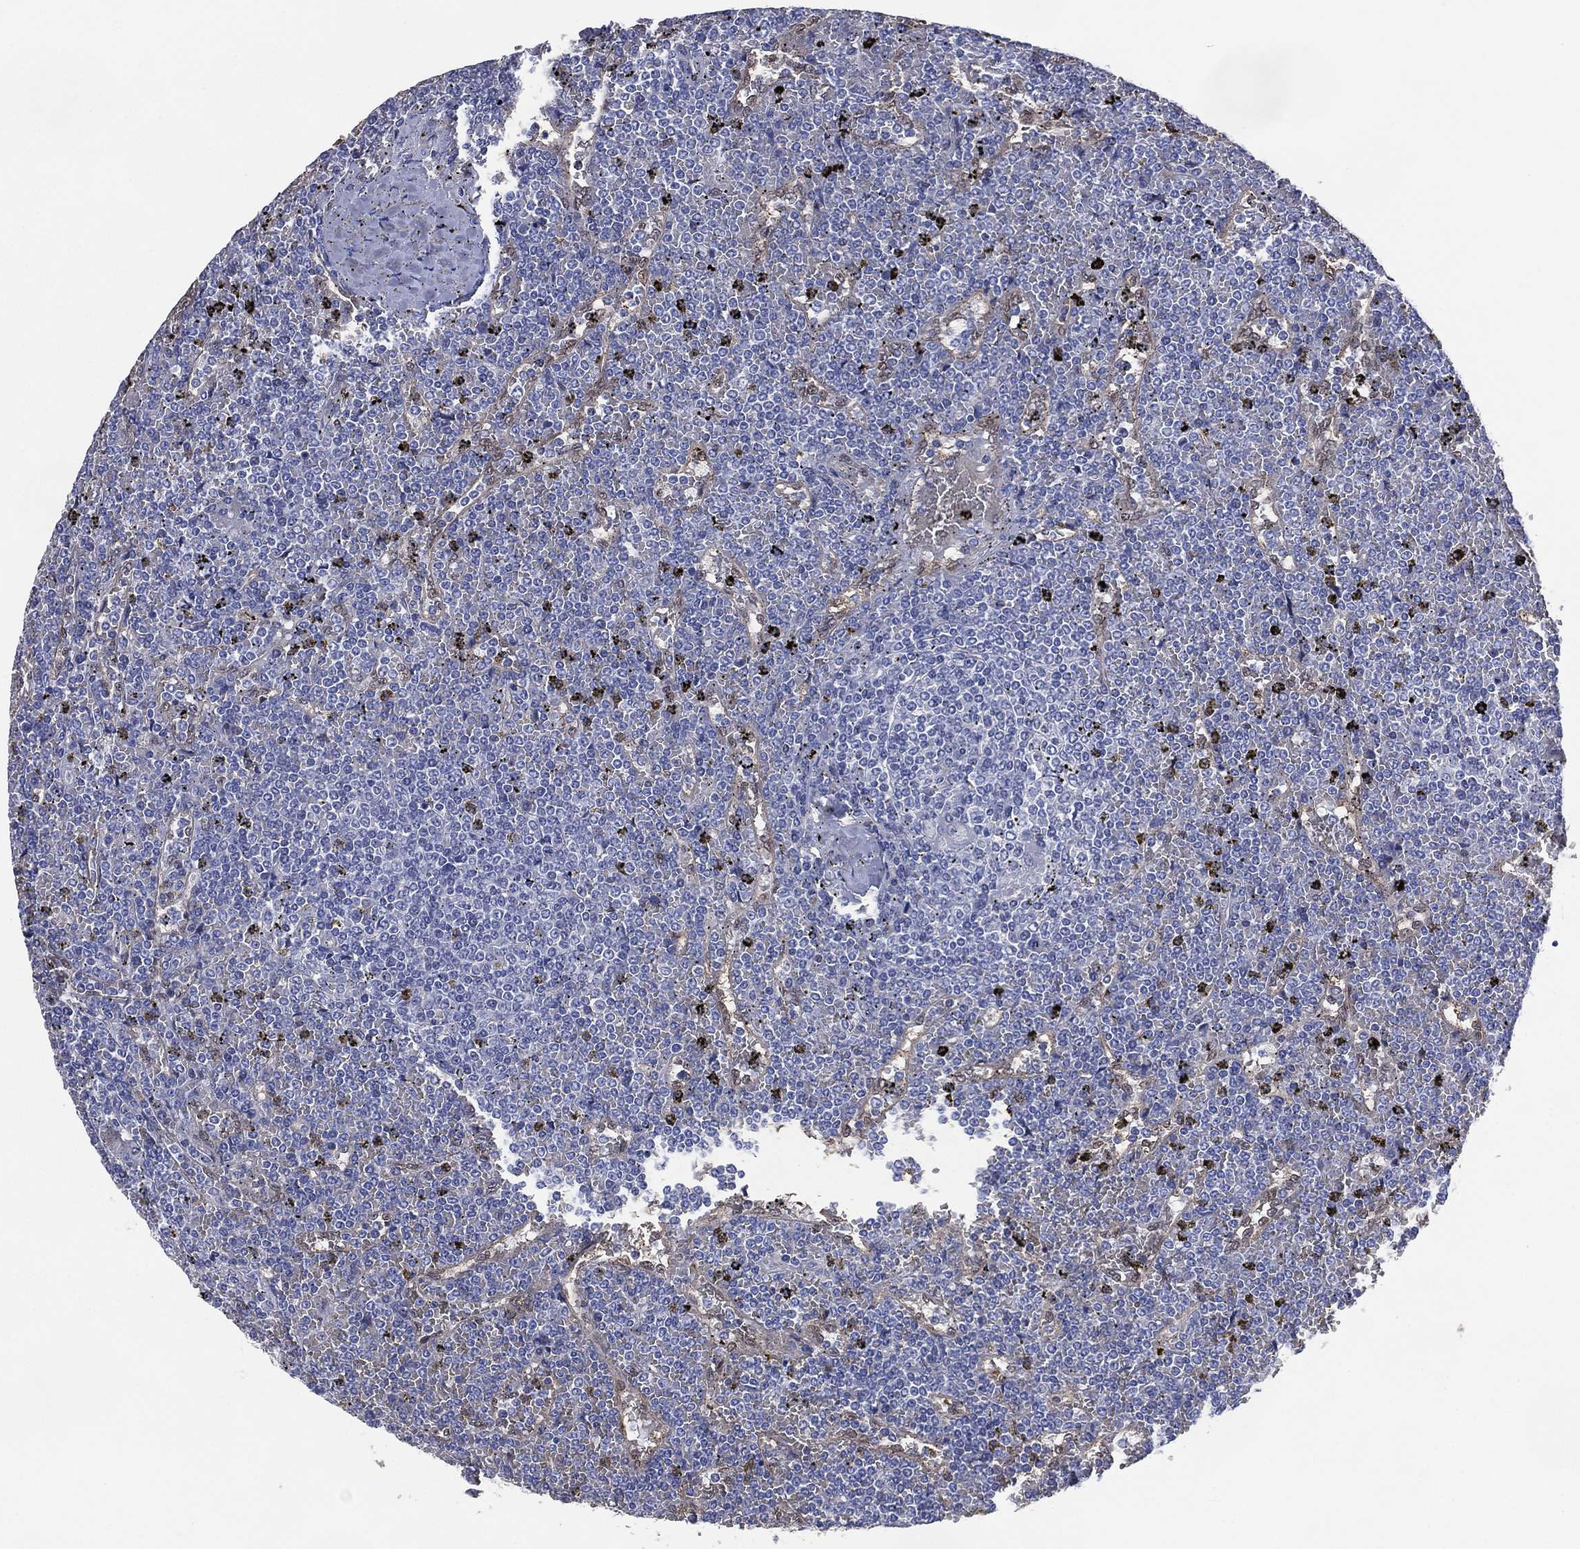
{"staining": {"intensity": "negative", "quantity": "none", "location": "none"}, "tissue": "lymphoma", "cell_type": "Tumor cells", "image_type": "cancer", "snomed": [{"axis": "morphology", "description": "Malignant lymphoma, non-Hodgkin's type, Low grade"}, {"axis": "topography", "description": "Spleen"}], "caption": "Tumor cells are negative for protein expression in human low-grade malignant lymphoma, non-Hodgkin's type.", "gene": "AK1", "patient": {"sex": "female", "age": 19}}